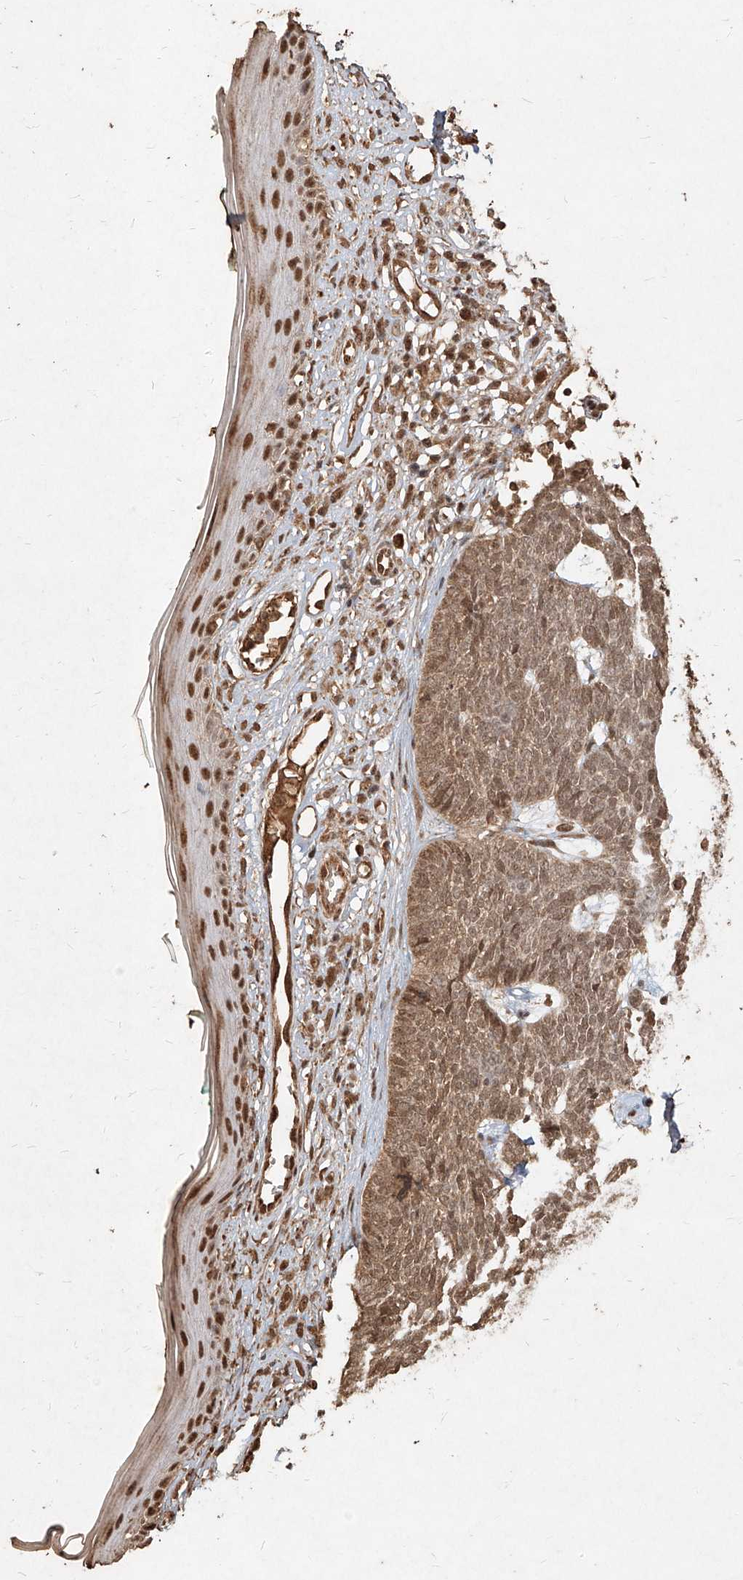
{"staining": {"intensity": "moderate", "quantity": ">75%", "location": "cytoplasmic/membranous,nuclear"}, "tissue": "skin cancer", "cell_type": "Tumor cells", "image_type": "cancer", "snomed": [{"axis": "morphology", "description": "Basal cell carcinoma"}, {"axis": "topography", "description": "Skin"}], "caption": "The photomicrograph demonstrates immunohistochemical staining of skin cancer. There is moderate cytoplasmic/membranous and nuclear positivity is identified in approximately >75% of tumor cells.", "gene": "UBE2K", "patient": {"sex": "female", "age": 84}}